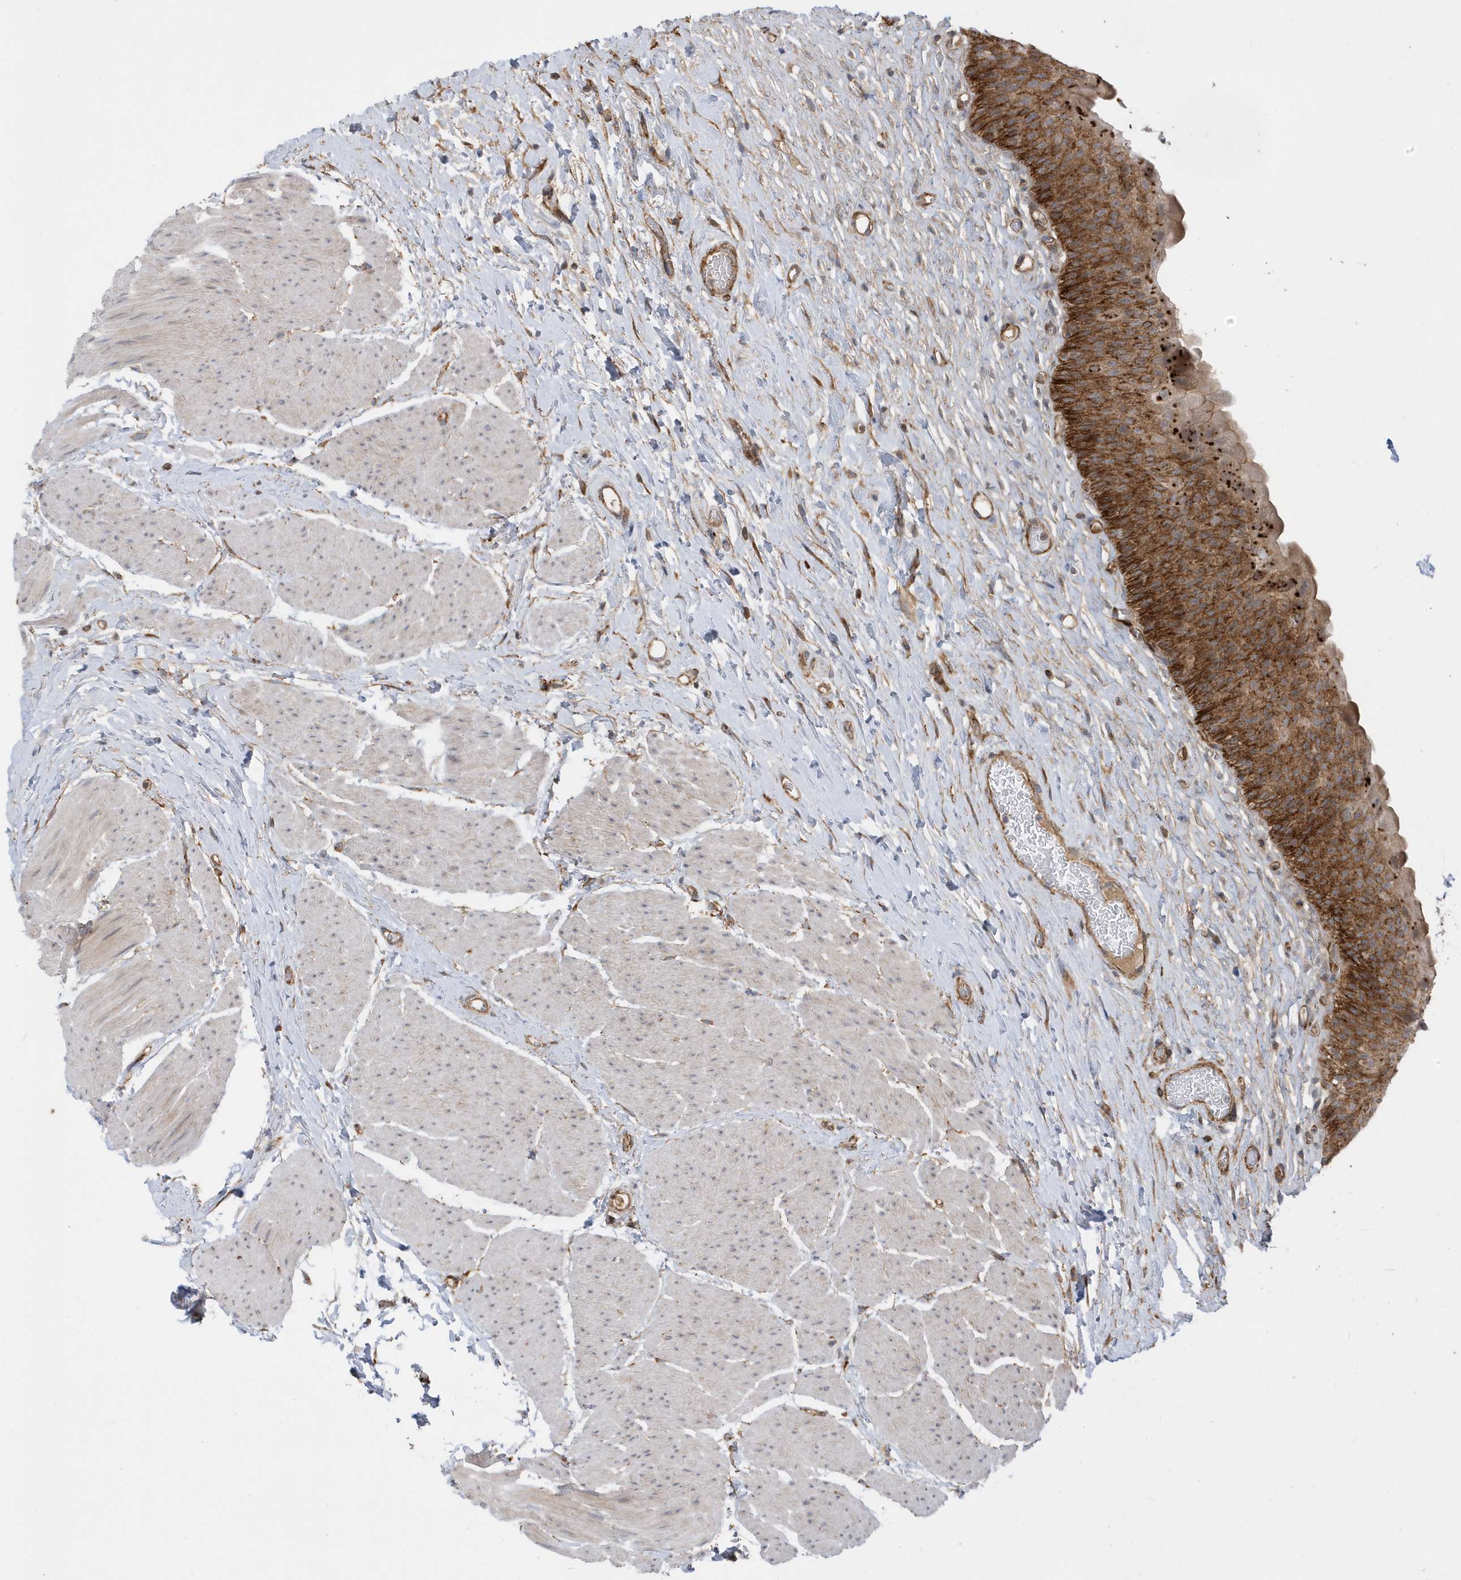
{"staining": {"intensity": "strong", "quantity": ">75%", "location": "cytoplasmic/membranous"}, "tissue": "urinary bladder", "cell_type": "Urothelial cells", "image_type": "normal", "snomed": [{"axis": "morphology", "description": "Normal tissue, NOS"}, {"axis": "topography", "description": "Urinary bladder"}], "caption": "Benign urinary bladder demonstrates strong cytoplasmic/membranous expression in about >75% of urothelial cells, visualized by immunohistochemistry. (DAB IHC, brown staining for protein, blue staining for nuclei).", "gene": "HRH4", "patient": {"sex": "male", "age": 74}}